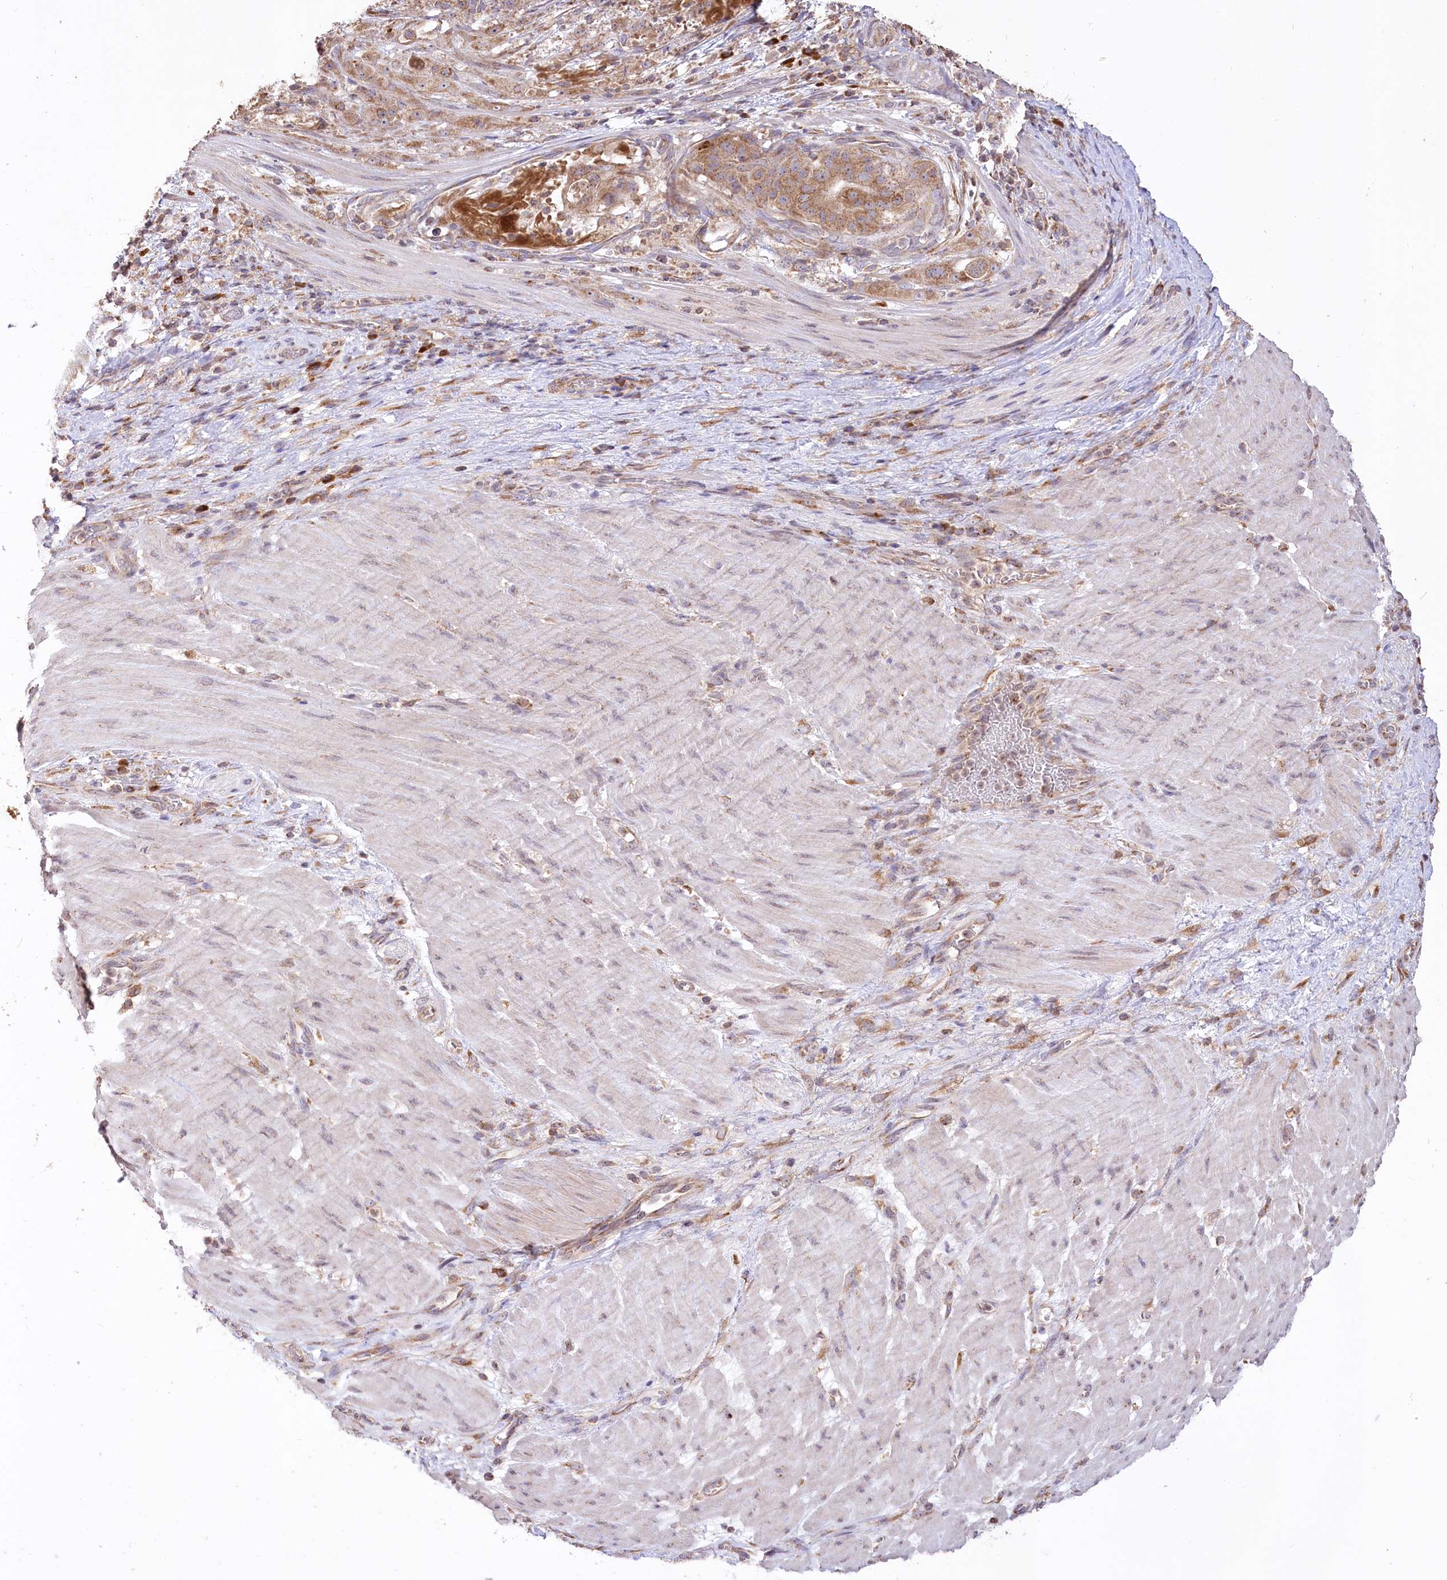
{"staining": {"intensity": "moderate", "quantity": ">75%", "location": "cytoplasmic/membranous"}, "tissue": "stomach cancer", "cell_type": "Tumor cells", "image_type": "cancer", "snomed": [{"axis": "morphology", "description": "Adenocarcinoma, NOS"}, {"axis": "topography", "description": "Stomach"}], "caption": "High-magnification brightfield microscopy of stomach adenocarcinoma stained with DAB (3,3'-diaminobenzidine) (brown) and counterstained with hematoxylin (blue). tumor cells exhibit moderate cytoplasmic/membranous staining is present in approximately>75% of cells.", "gene": "STT3B", "patient": {"sex": "male", "age": 48}}